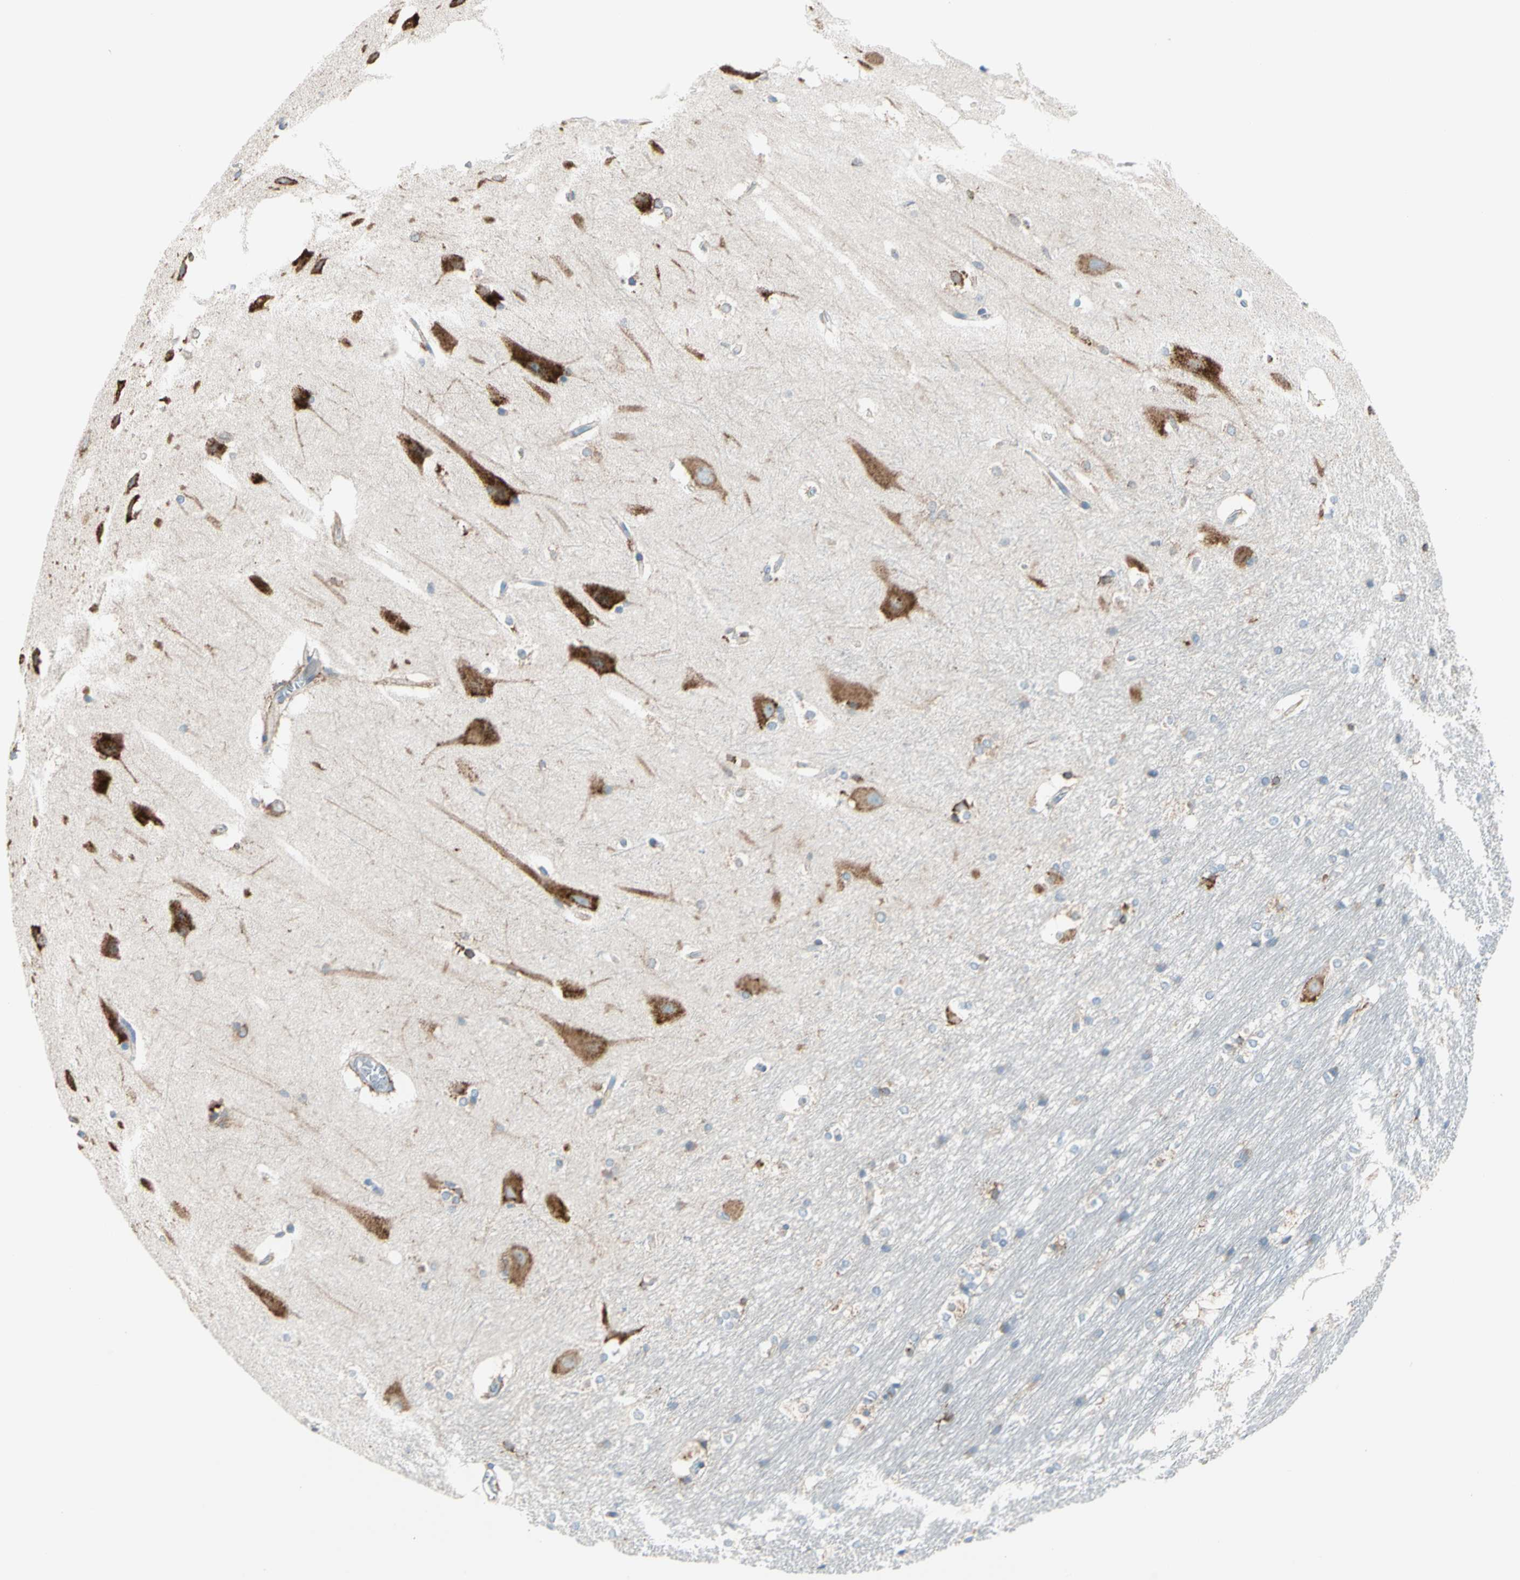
{"staining": {"intensity": "moderate", "quantity": "<25%", "location": "cytoplasmic/membranous"}, "tissue": "hippocampus", "cell_type": "Glial cells", "image_type": "normal", "snomed": [{"axis": "morphology", "description": "Normal tissue, NOS"}, {"axis": "topography", "description": "Hippocampus"}], "caption": "This image displays immunohistochemistry (IHC) staining of normal hippocampus, with low moderate cytoplasmic/membranous staining in approximately <25% of glial cells.", "gene": "LRPAP1", "patient": {"sex": "female", "age": 19}}